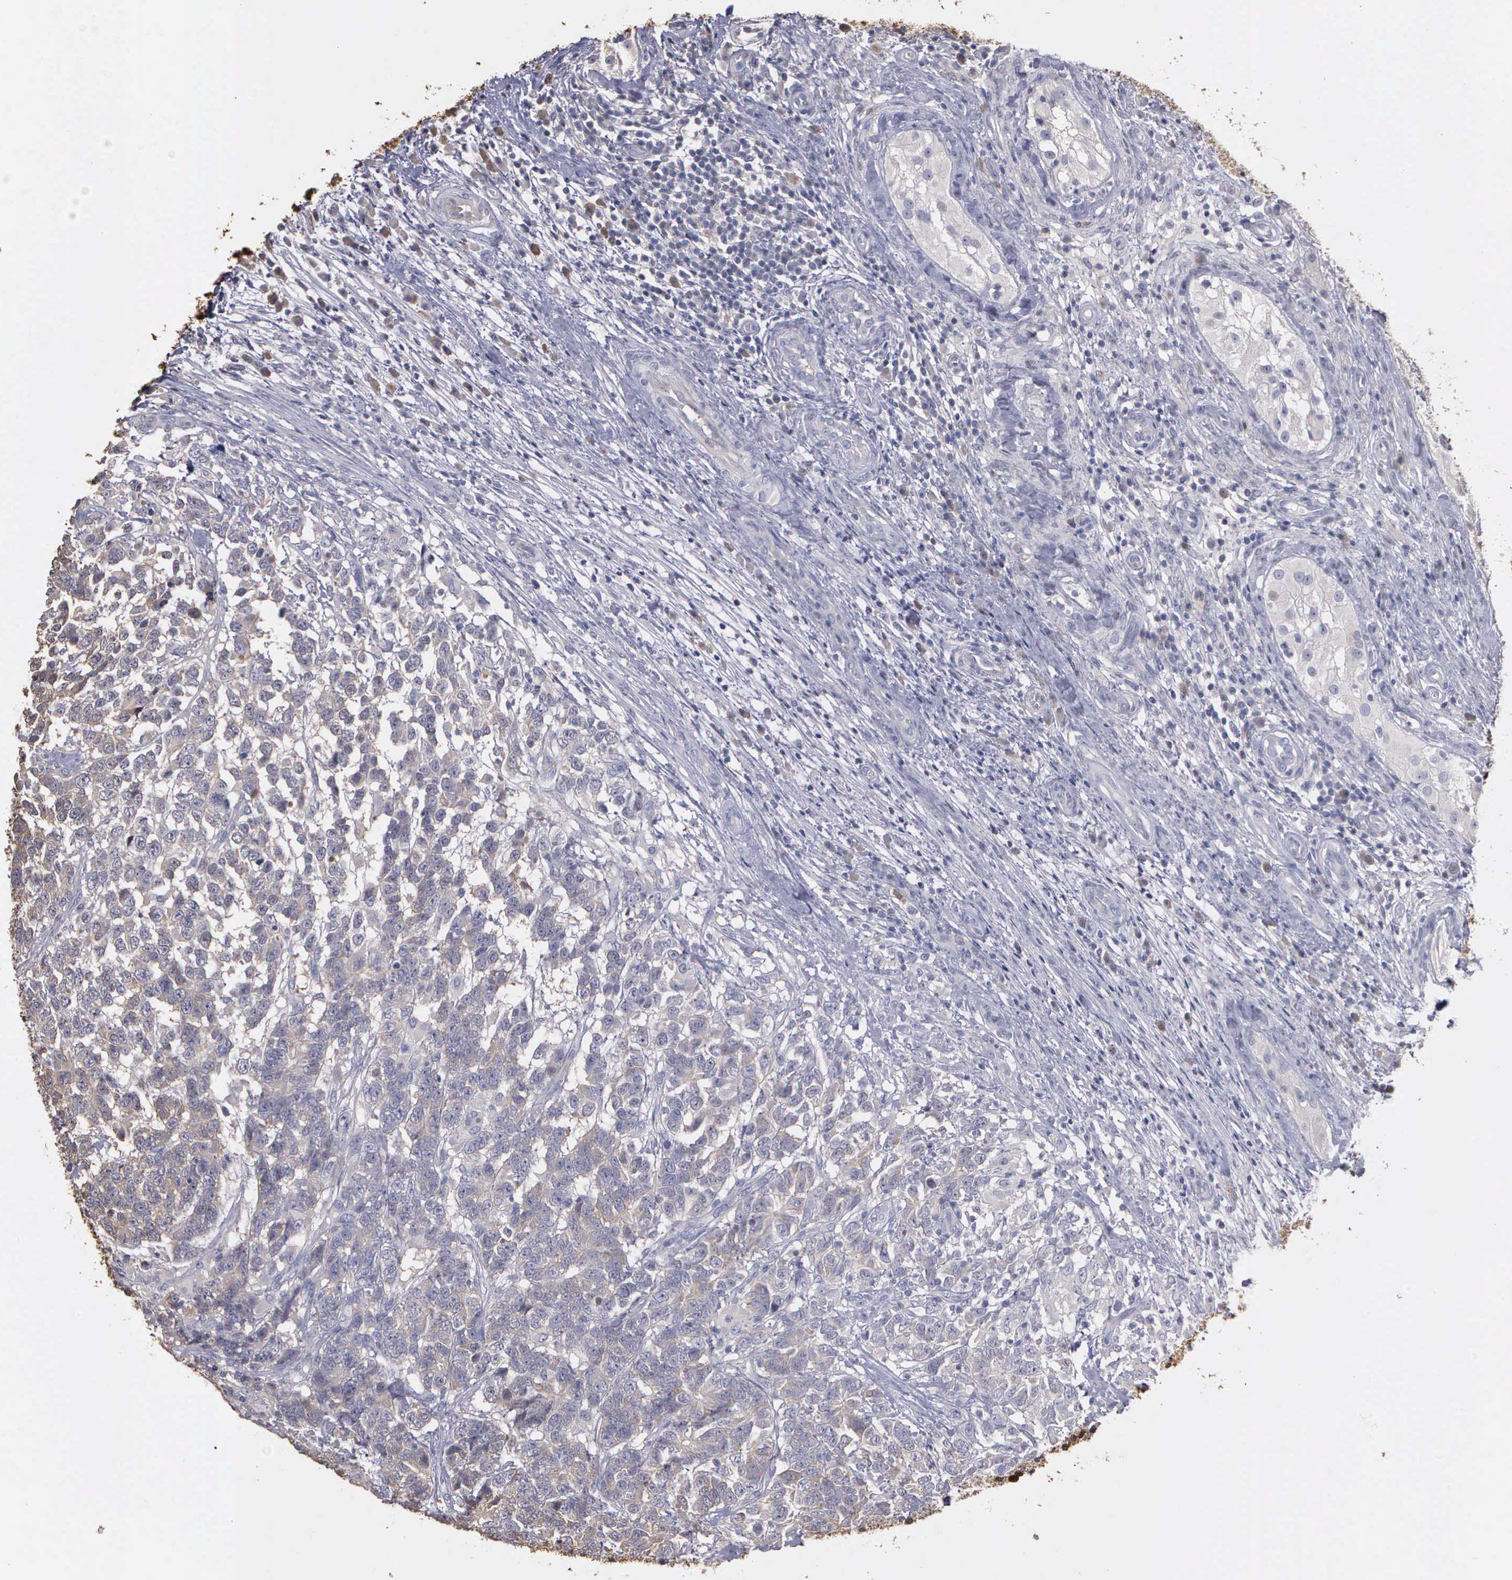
{"staining": {"intensity": "weak", "quantity": "25%-75%", "location": "cytoplasmic/membranous"}, "tissue": "testis cancer", "cell_type": "Tumor cells", "image_type": "cancer", "snomed": [{"axis": "morphology", "description": "Carcinoma, Embryonal, NOS"}, {"axis": "topography", "description": "Testis"}], "caption": "Tumor cells demonstrate low levels of weak cytoplasmic/membranous staining in about 25%-75% of cells in embryonal carcinoma (testis). (IHC, brightfield microscopy, high magnification).", "gene": "ENO3", "patient": {"sex": "male", "age": 26}}